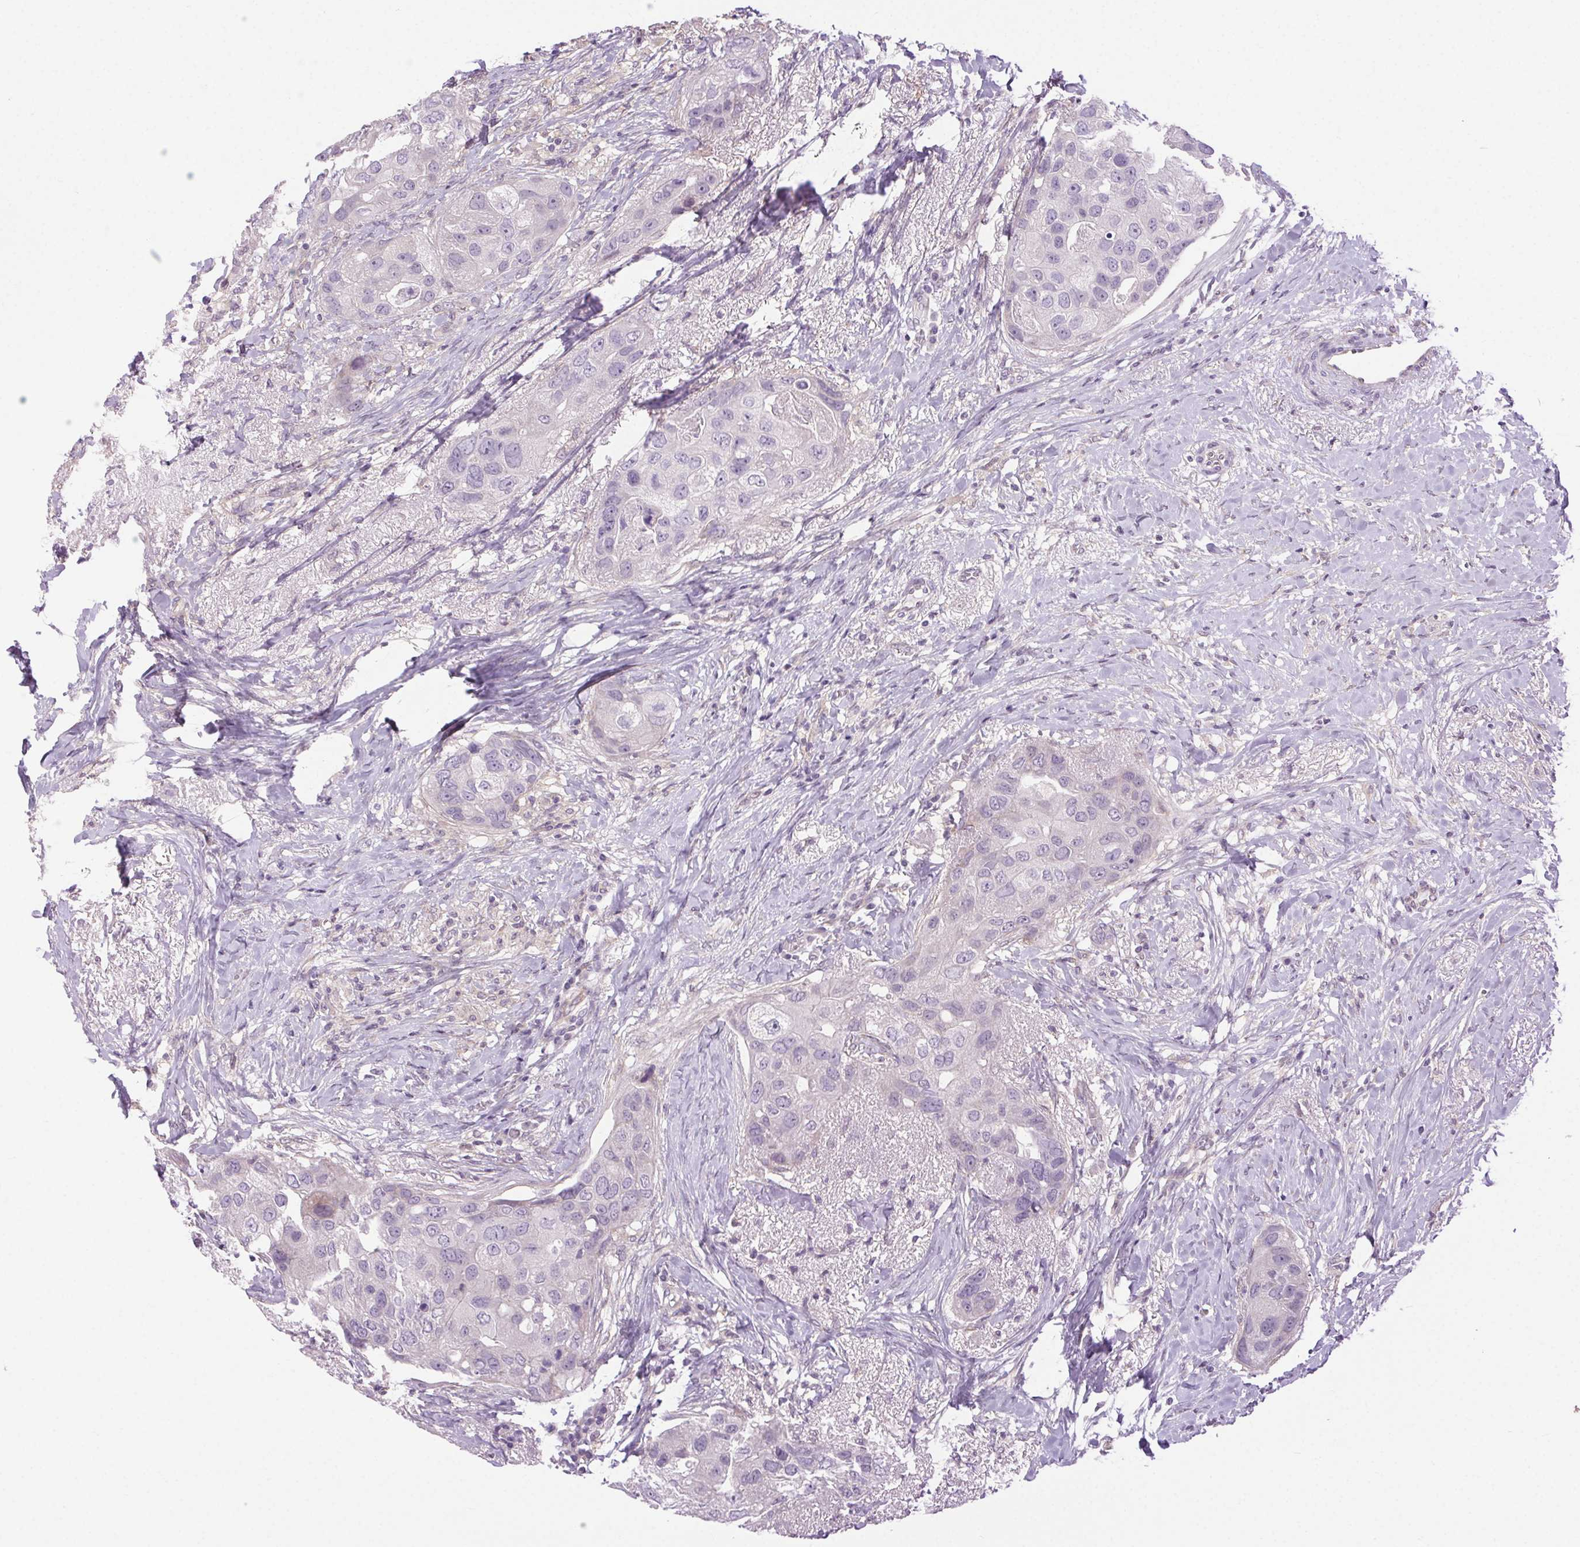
{"staining": {"intensity": "negative", "quantity": "none", "location": "none"}, "tissue": "breast cancer", "cell_type": "Tumor cells", "image_type": "cancer", "snomed": [{"axis": "morphology", "description": "Duct carcinoma"}, {"axis": "topography", "description": "Breast"}], "caption": "The image shows no significant expression in tumor cells of breast cancer (infiltrating ductal carcinoma).", "gene": "SYT11", "patient": {"sex": "female", "age": 43}}